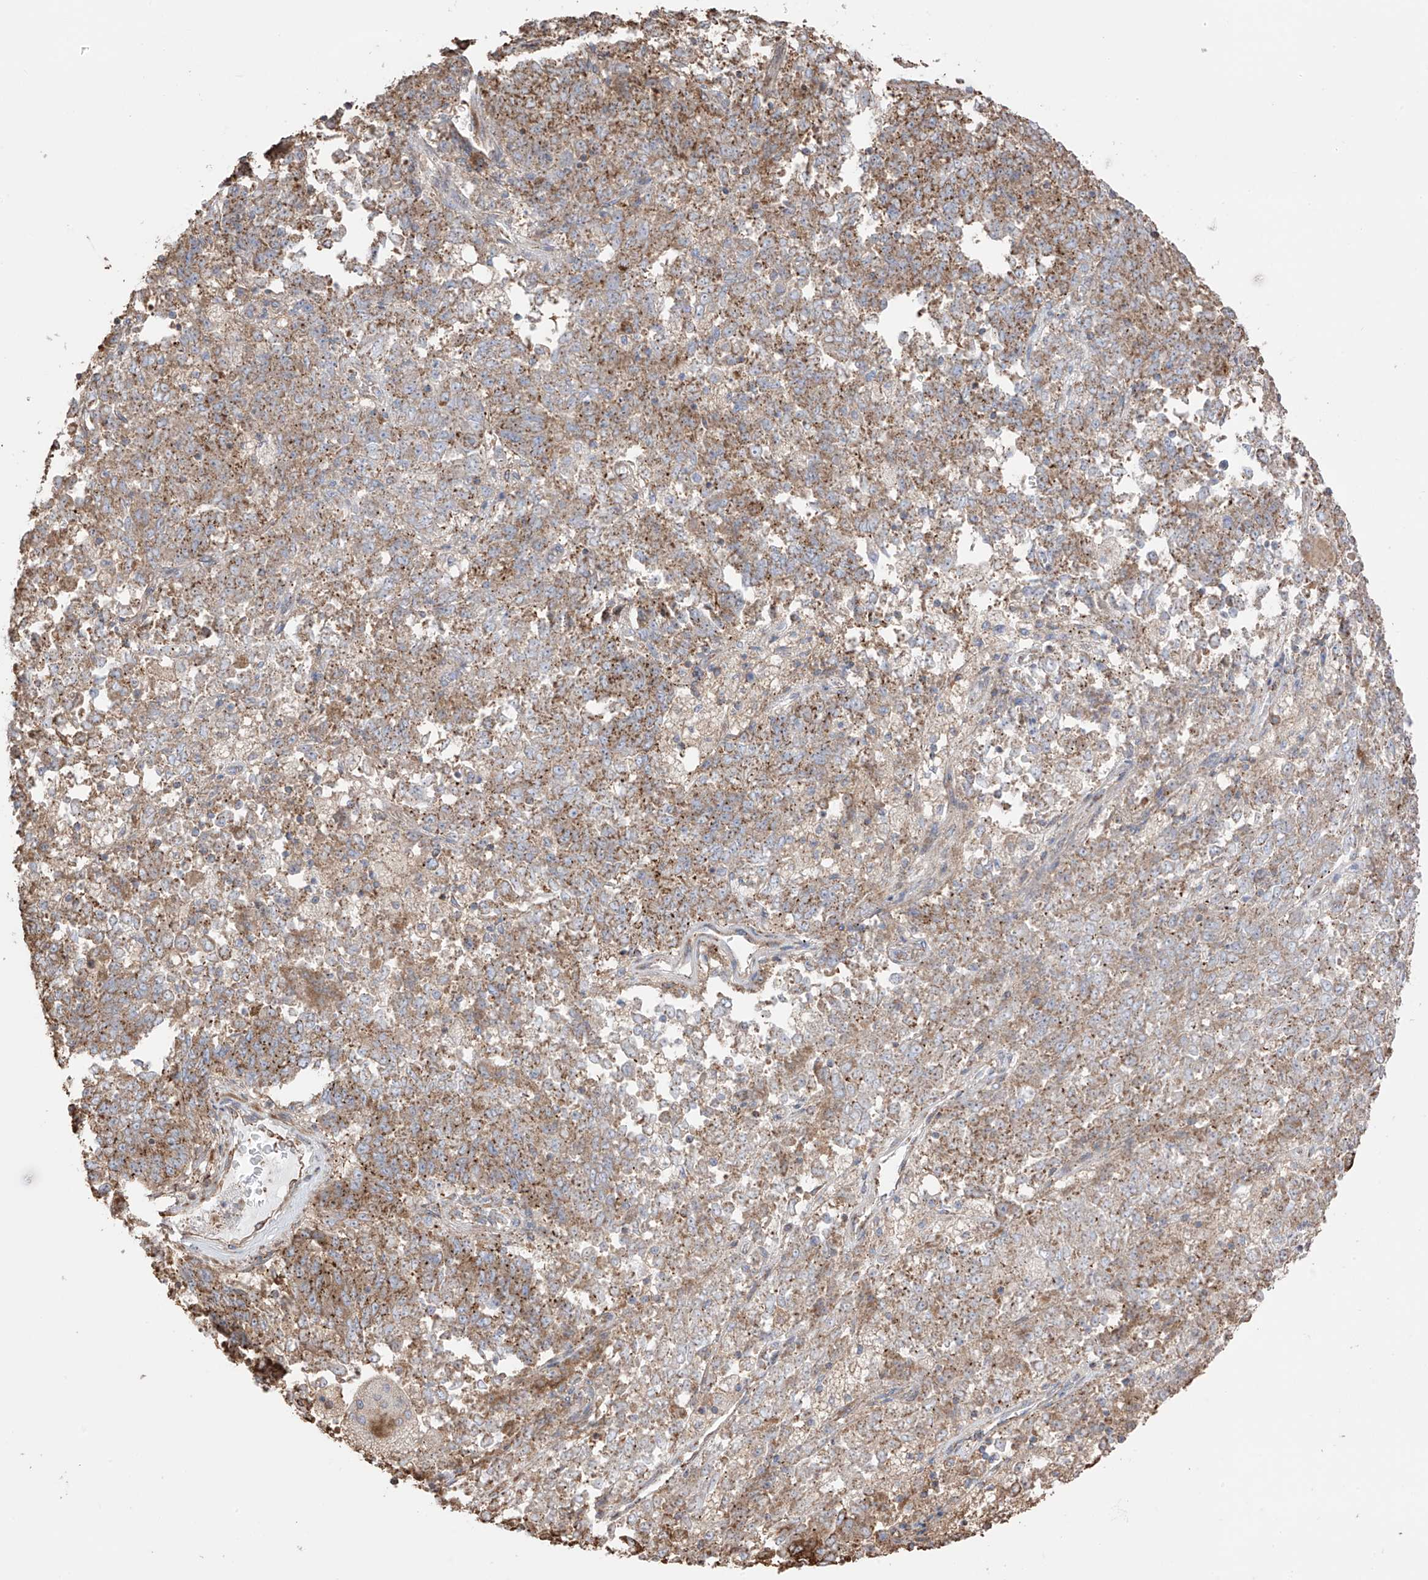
{"staining": {"intensity": "moderate", "quantity": ">75%", "location": "cytoplasmic/membranous"}, "tissue": "endometrial cancer", "cell_type": "Tumor cells", "image_type": "cancer", "snomed": [{"axis": "morphology", "description": "Adenocarcinoma, NOS"}, {"axis": "topography", "description": "Endometrium"}], "caption": "Endometrial cancer (adenocarcinoma) stained for a protein shows moderate cytoplasmic/membranous positivity in tumor cells.", "gene": "XKR3", "patient": {"sex": "female", "age": 80}}